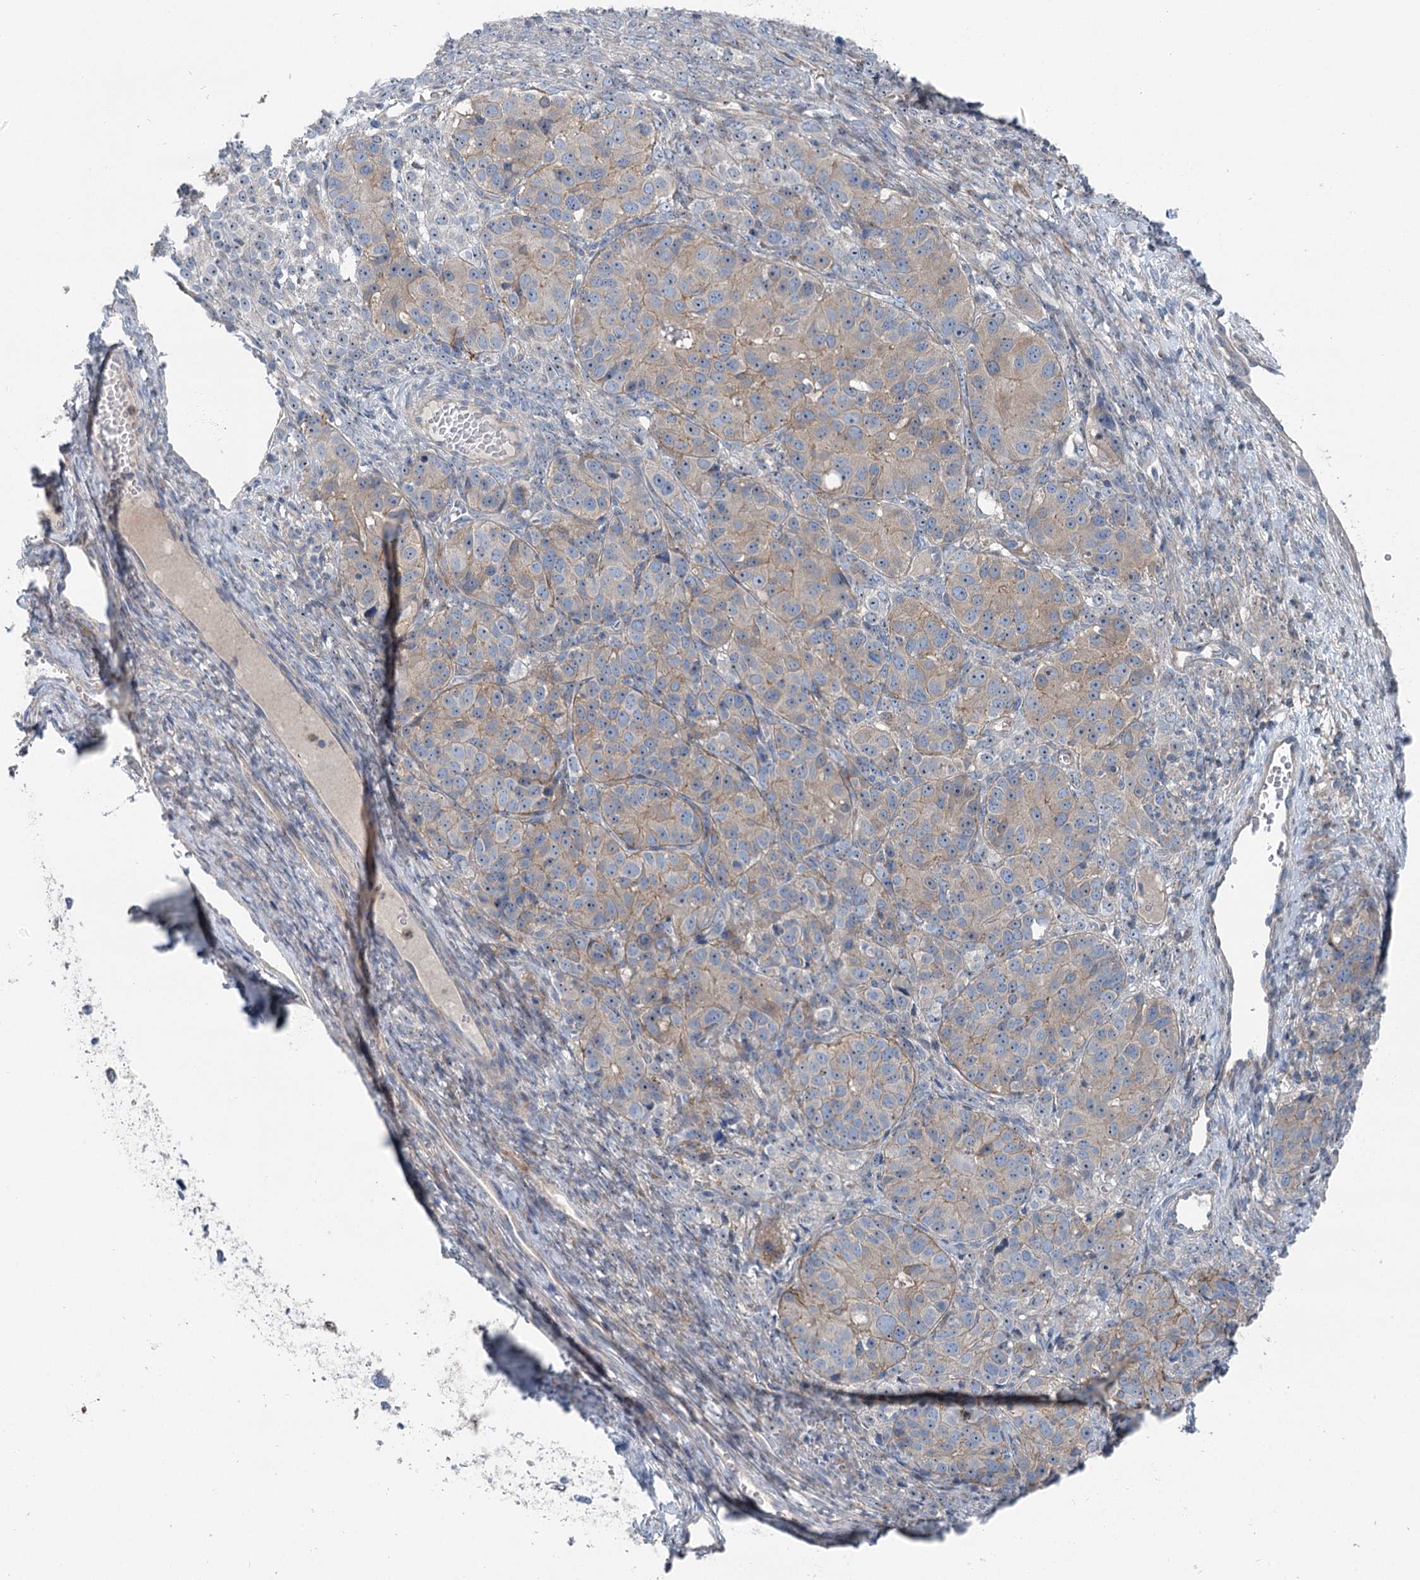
{"staining": {"intensity": "weak", "quantity": "<25%", "location": "cytoplasmic/membranous"}, "tissue": "ovarian cancer", "cell_type": "Tumor cells", "image_type": "cancer", "snomed": [{"axis": "morphology", "description": "Carcinoma, endometroid"}, {"axis": "topography", "description": "Ovary"}], "caption": "Ovarian endometroid carcinoma was stained to show a protein in brown. There is no significant positivity in tumor cells. (DAB (3,3'-diaminobenzidine) IHC visualized using brightfield microscopy, high magnification).", "gene": "MARK2", "patient": {"sex": "female", "age": 51}}